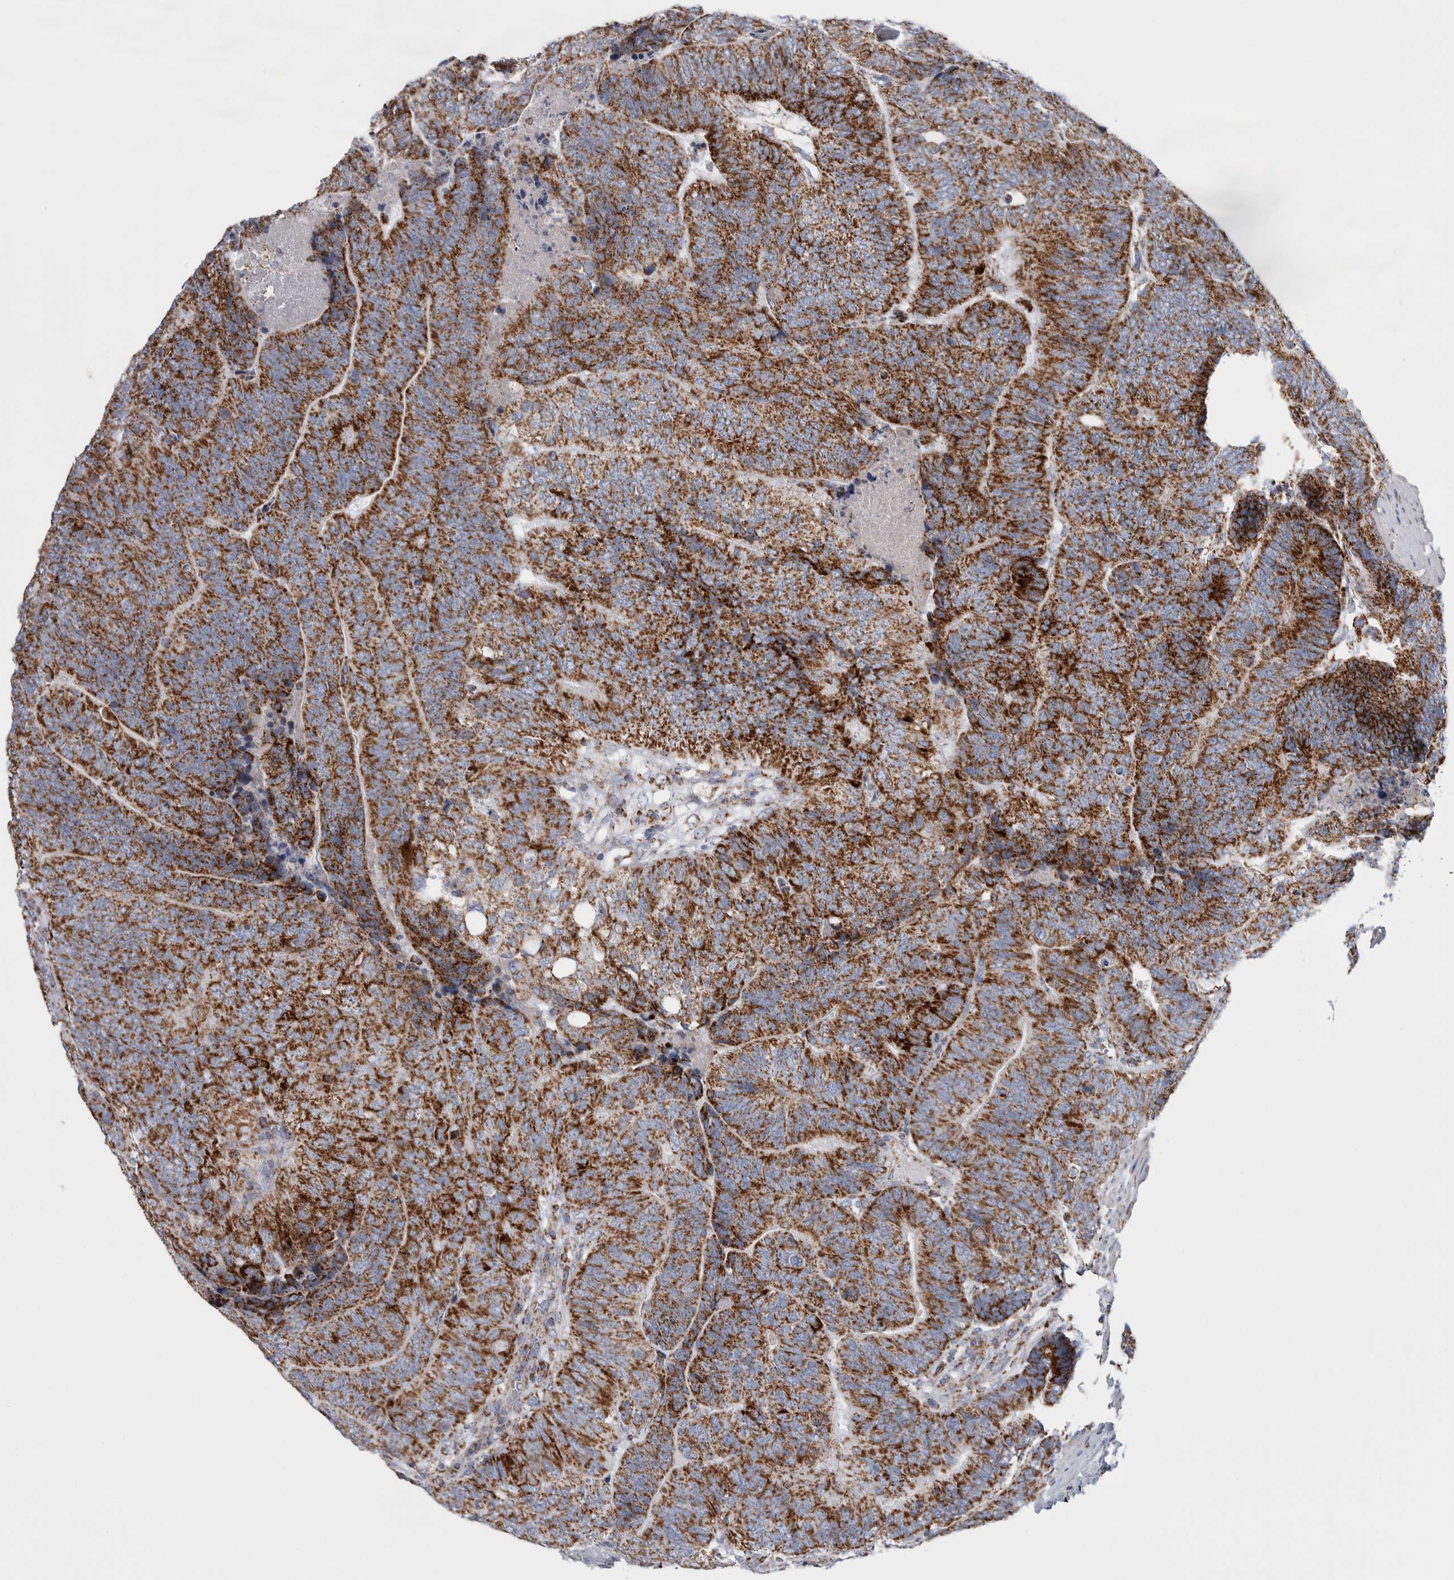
{"staining": {"intensity": "strong", "quantity": ">75%", "location": "cytoplasmic/membranous"}, "tissue": "colorectal cancer", "cell_type": "Tumor cells", "image_type": "cancer", "snomed": [{"axis": "morphology", "description": "Adenocarcinoma, NOS"}, {"axis": "topography", "description": "Colon"}], "caption": "Colorectal cancer tissue displays strong cytoplasmic/membranous staining in about >75% of tumor cells, visualized by immunohistochemistry.", "gene": "ETFA", "patient": {"sex": "female", "age": 67}}